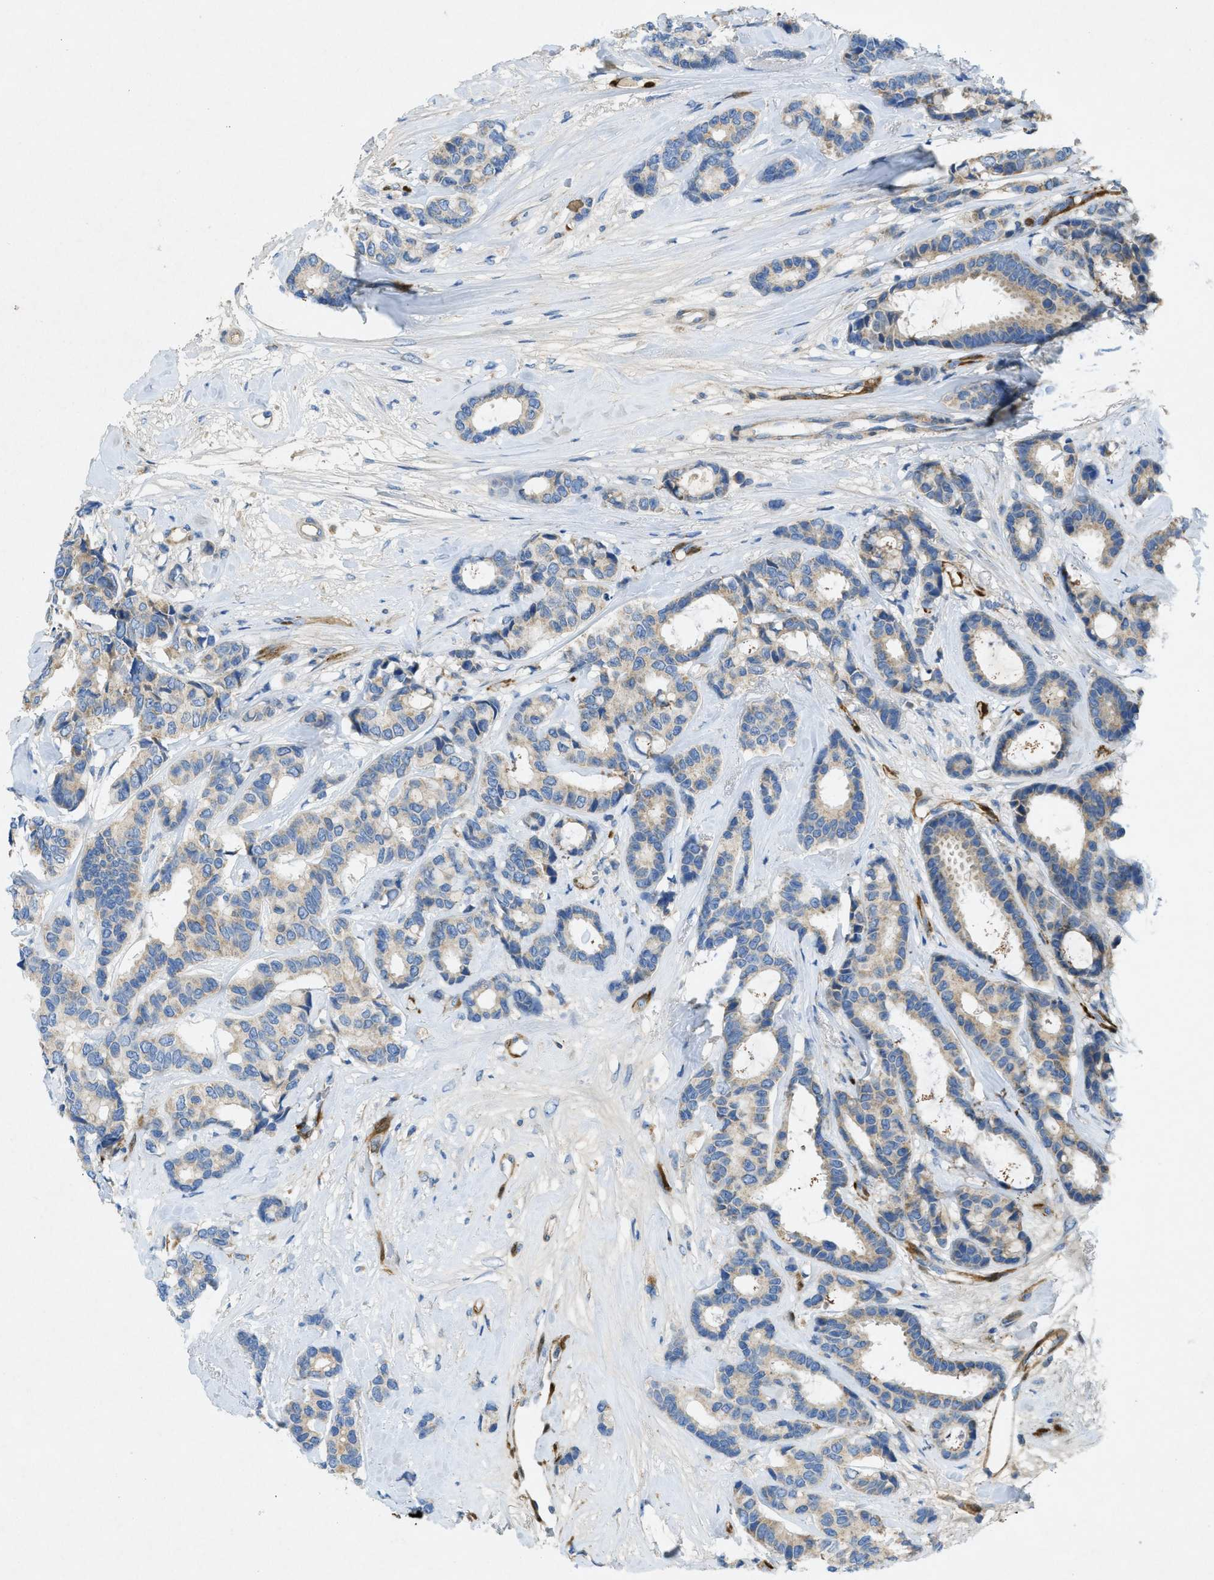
{"staining": {"intensity": "weak", "quantity": ">75%", "location": "cytoplasmic/membranous"}, "tissue": "breast cancer", "cell_type": "Tumor cells", "image_type": "cancer", "snomed": [{"axis": "morphology", "description": "Duct carcinoma"}, {"axis": "topography", "description": "Breast"}], "caption": "Immunohistochemistry (DAB) staining of breast cancer demonstrates weak cytoplasmic/membranous protein expression in approximately >75% of tumor cells. (DAB (3,3'-diaminobenzidine) IHC with brightfield microscopy, high magnification).", "gene": "CYGB", "patient": {"sex": "female", "age": 87}}